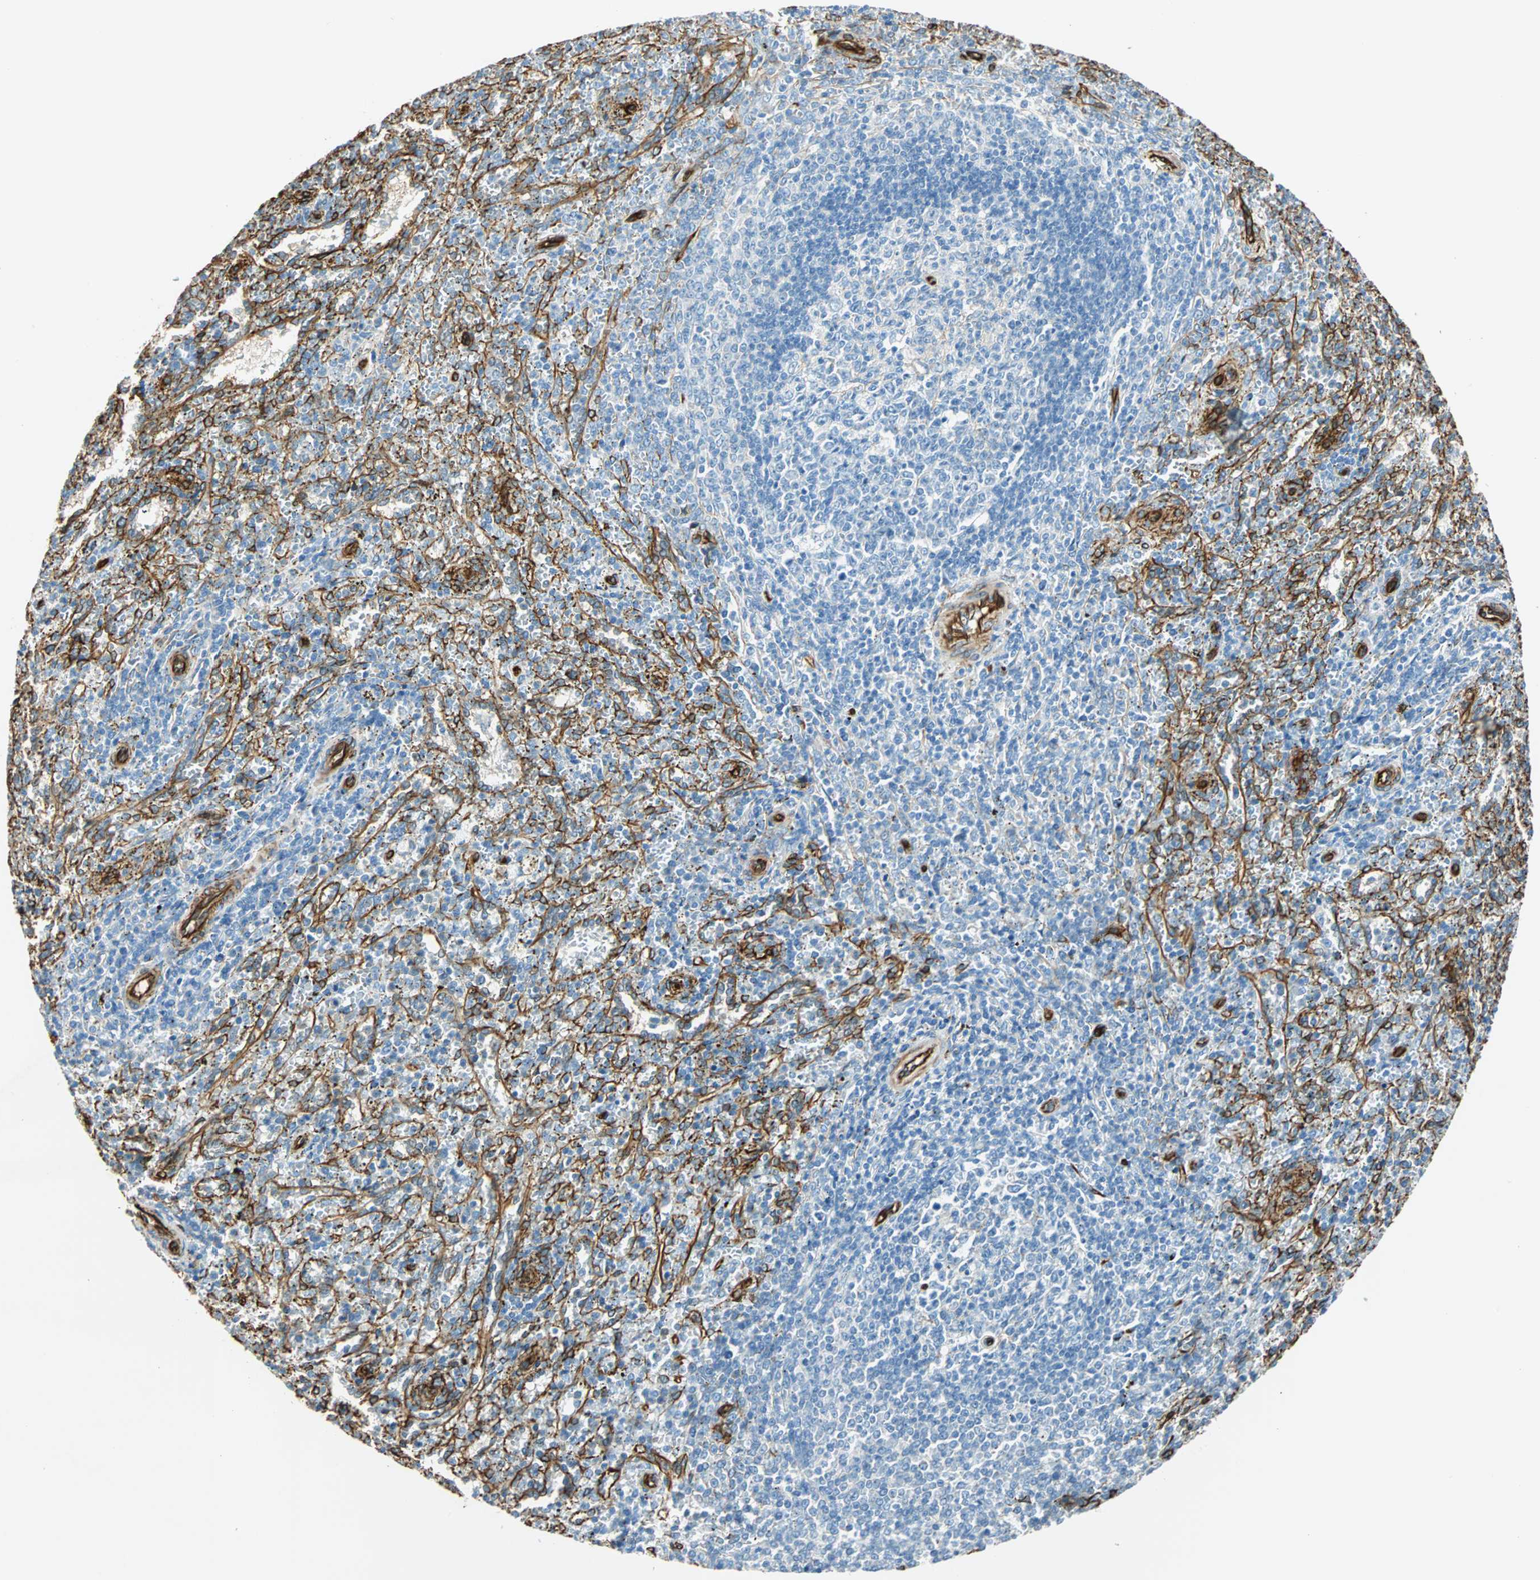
{"staining": {"intensity": "negative", "quantity": "none", "location": "none"}, "tissue": "spleen", "cell_type": "Cells in red pulp", "image_type": "normal", "snomed": [{"axis": "morphology", "description": "Normal tissue, NOS"}, {"axis": "topography", "description": "Spleen"}], "caption": "A high-resolution histopathology image shows immunohistochemistry (IHC) staining of benign spleen, which shows no significant staining in cells in red pulp.", "gene": "NES", "patient": {"sex": "female", "age": 10}}